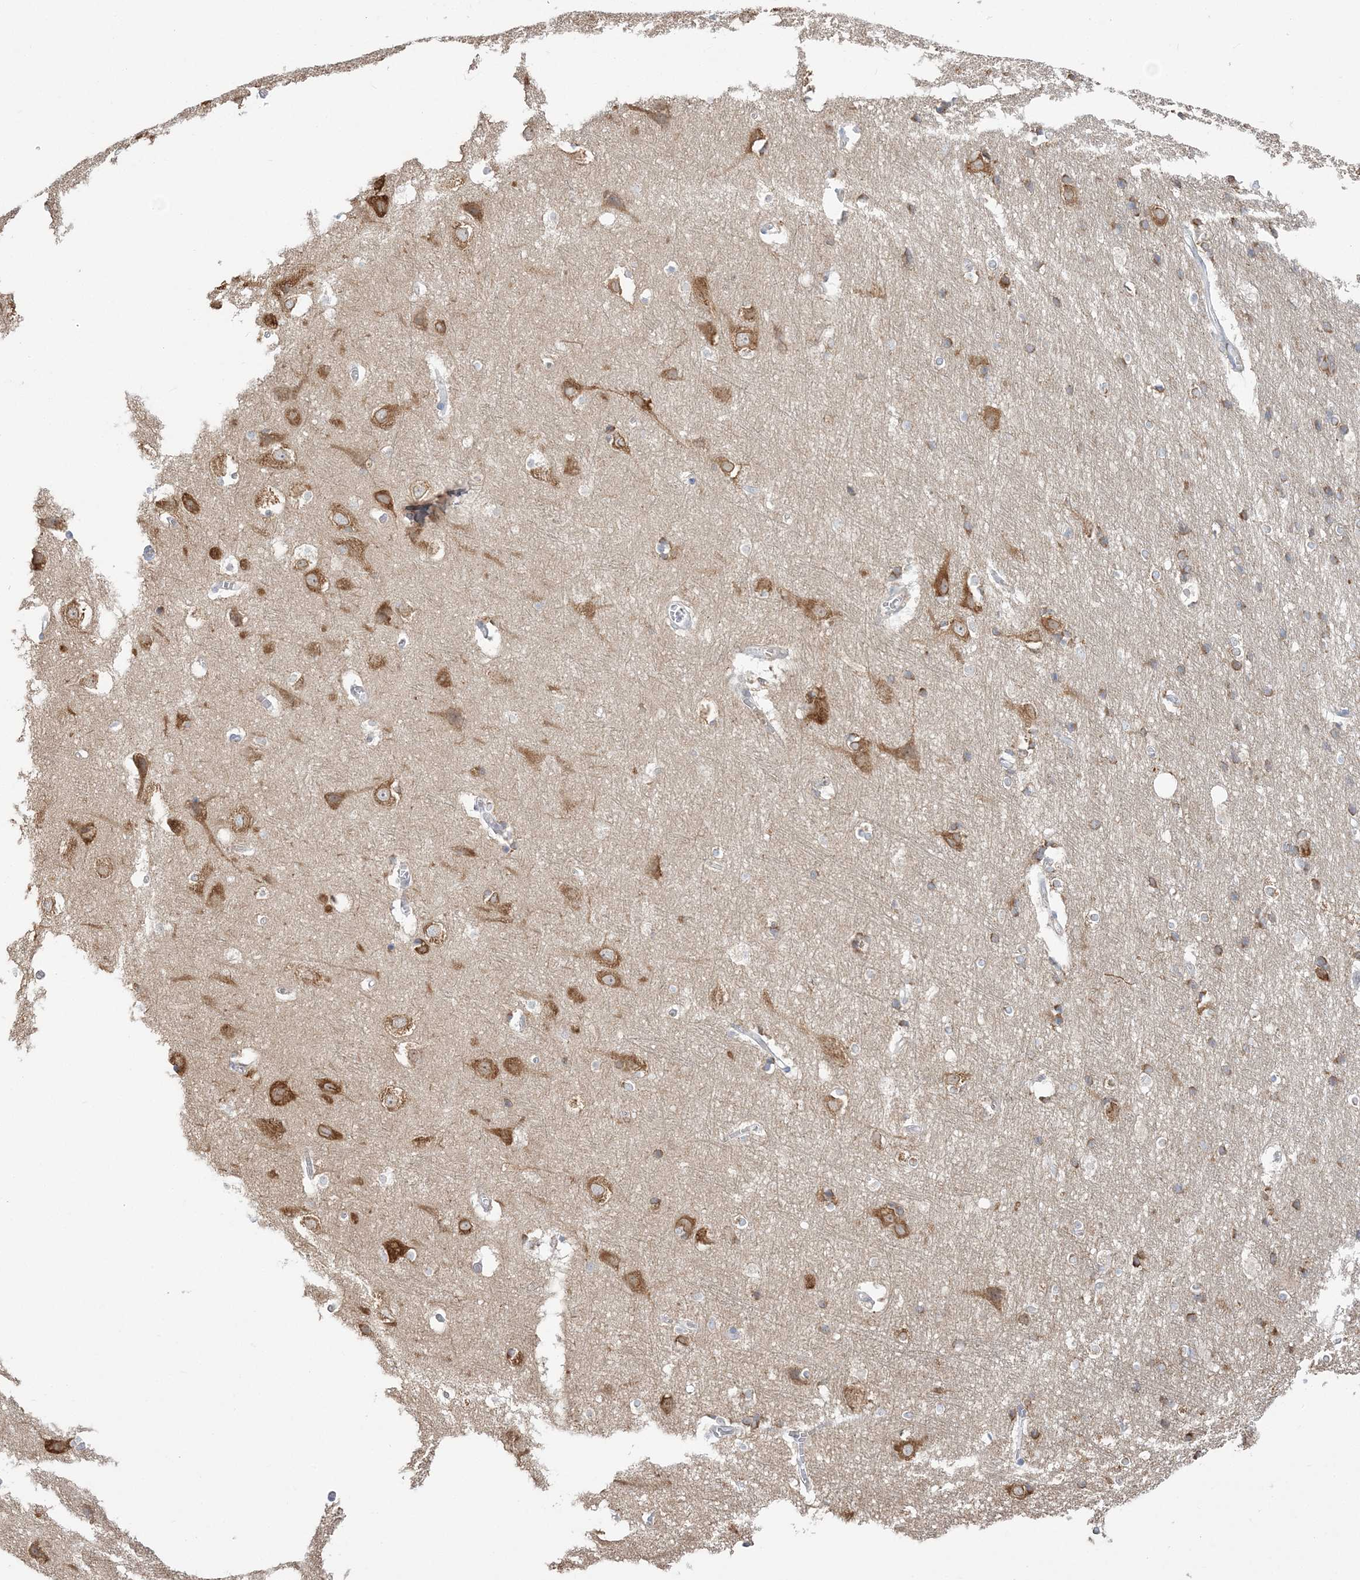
{"staining": {"intensity": "negative", "quantity": "none", "location": "none"}, "tissue": "cerebral cortex", "cell_type": "Endothelial cells", "image_type": "normal", "snomed": [{"axis": "morphology", "description": "Normal tissue, NOS"}, {"axis": "topography", "description": "Cerebral cortex"}], "caption": "Immunohistochemistry (IHC) micrograph of normal cerebral cortex stained for a protein (brown), which shows no staining in endothelial cells. The staining was performed using DAB to visualize the protein expression in brown, while the nuclei were stained in blue with hematoxylin (Magnification: 20x).", "gene": "FARSB", "patient": {"sex": "male", "age": 54}}